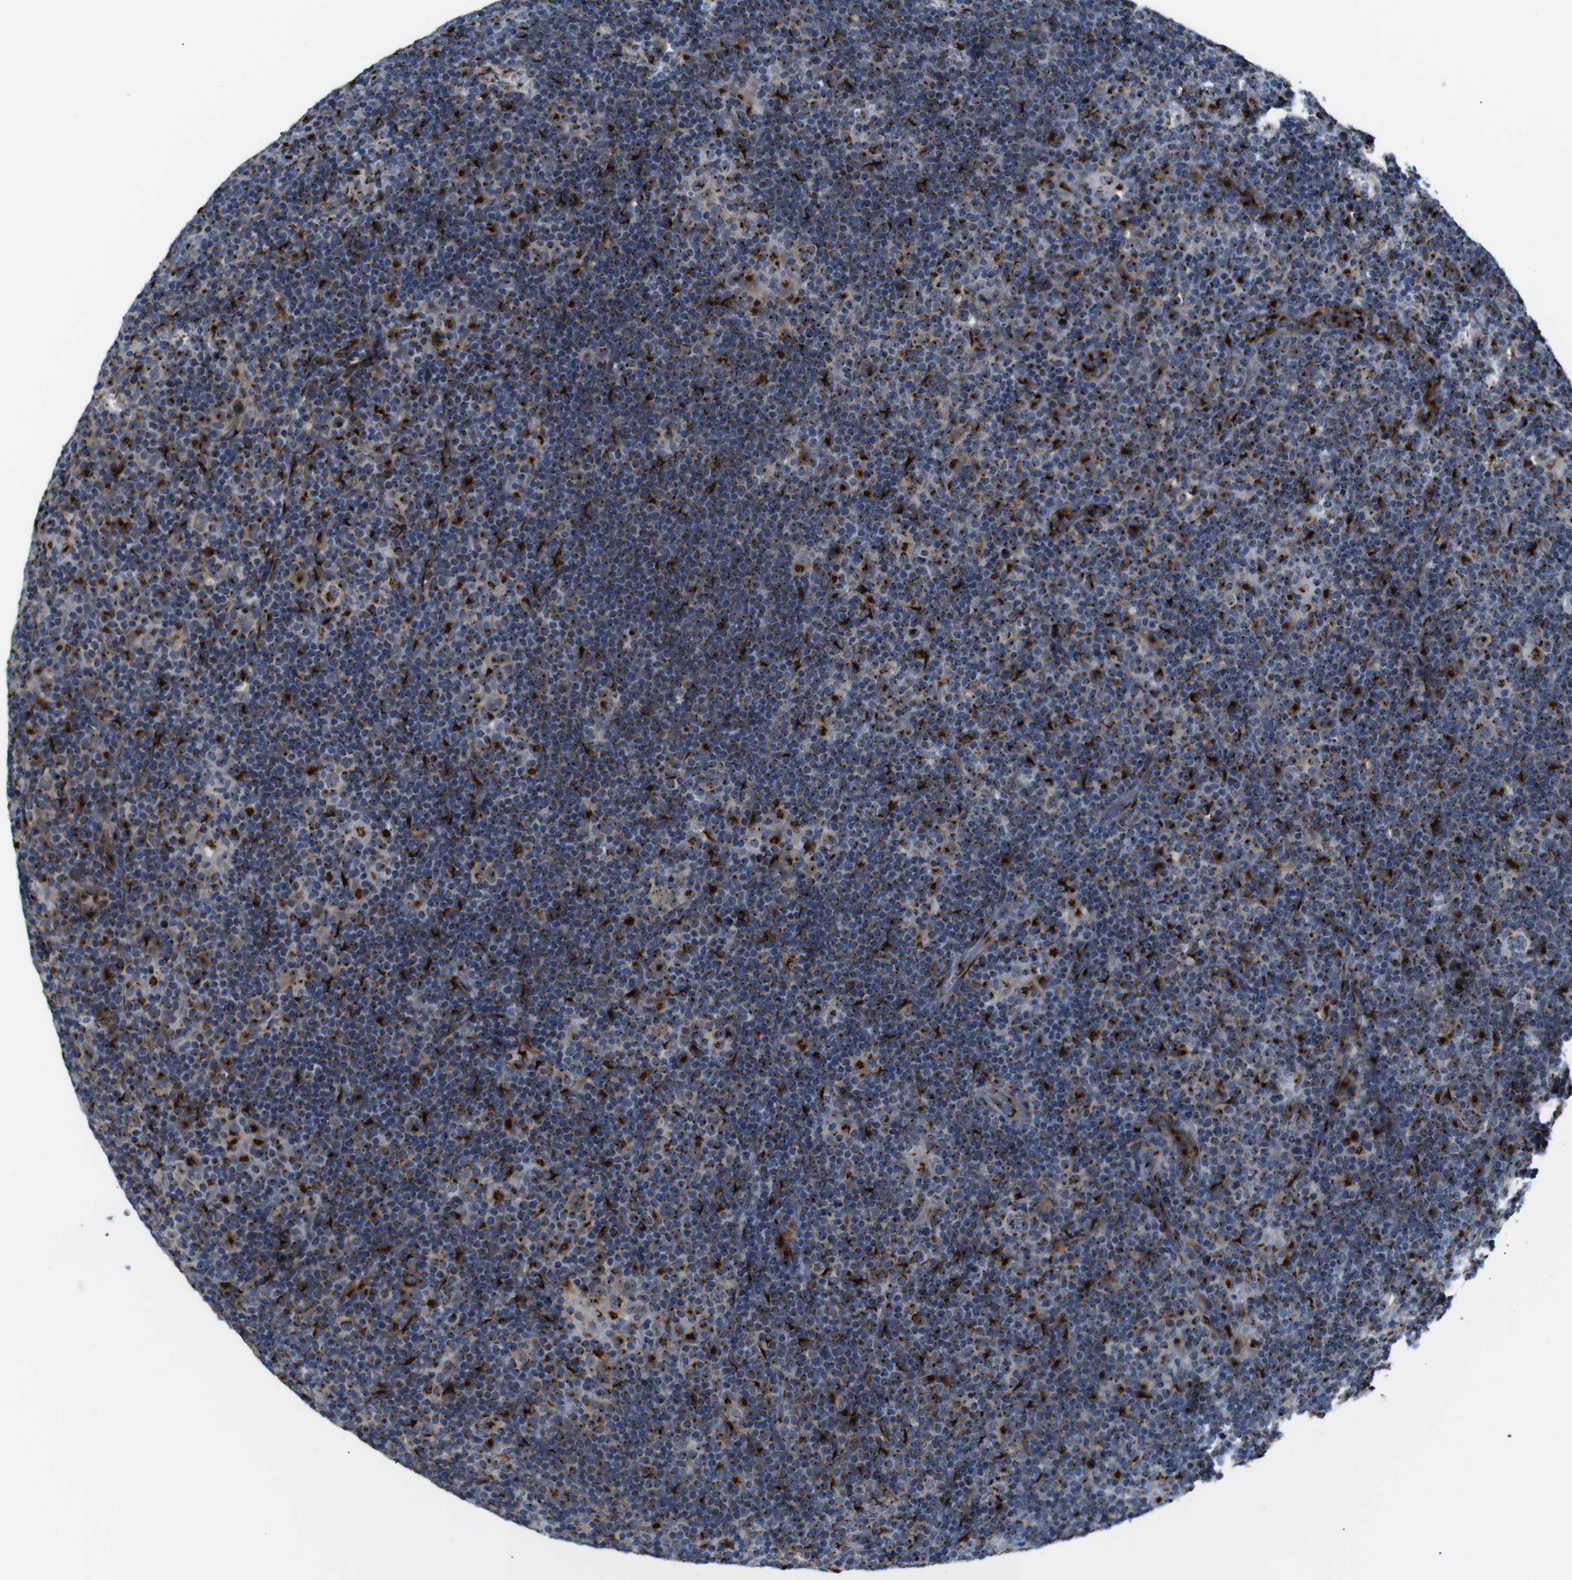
{"staining": {"intensity": "strong", "quantity": ">75%", "location": "cytoplasmic/membranous"}, "tissue": "lymphoma", "cell_type": "Tumor cells", "image_type": "cancer", "snomed": [{"axis": "morphology", "description": "Hodgkin's disease, NOS"}, {"axis": "topography", "description": "Lymph node"}], "caption": "IHC photomicrograph of neoplastic tissue: Hodgkin's disease stained using immunohistochemistry reveals high levels of strong protein expression localized specifically in the cytoplasmic/membranous of tumor cells, appearing as a cytoplasmic/membranous brown color.", "gene": "TGOLN2", "patient": {"sex": "female", "age": 57}}